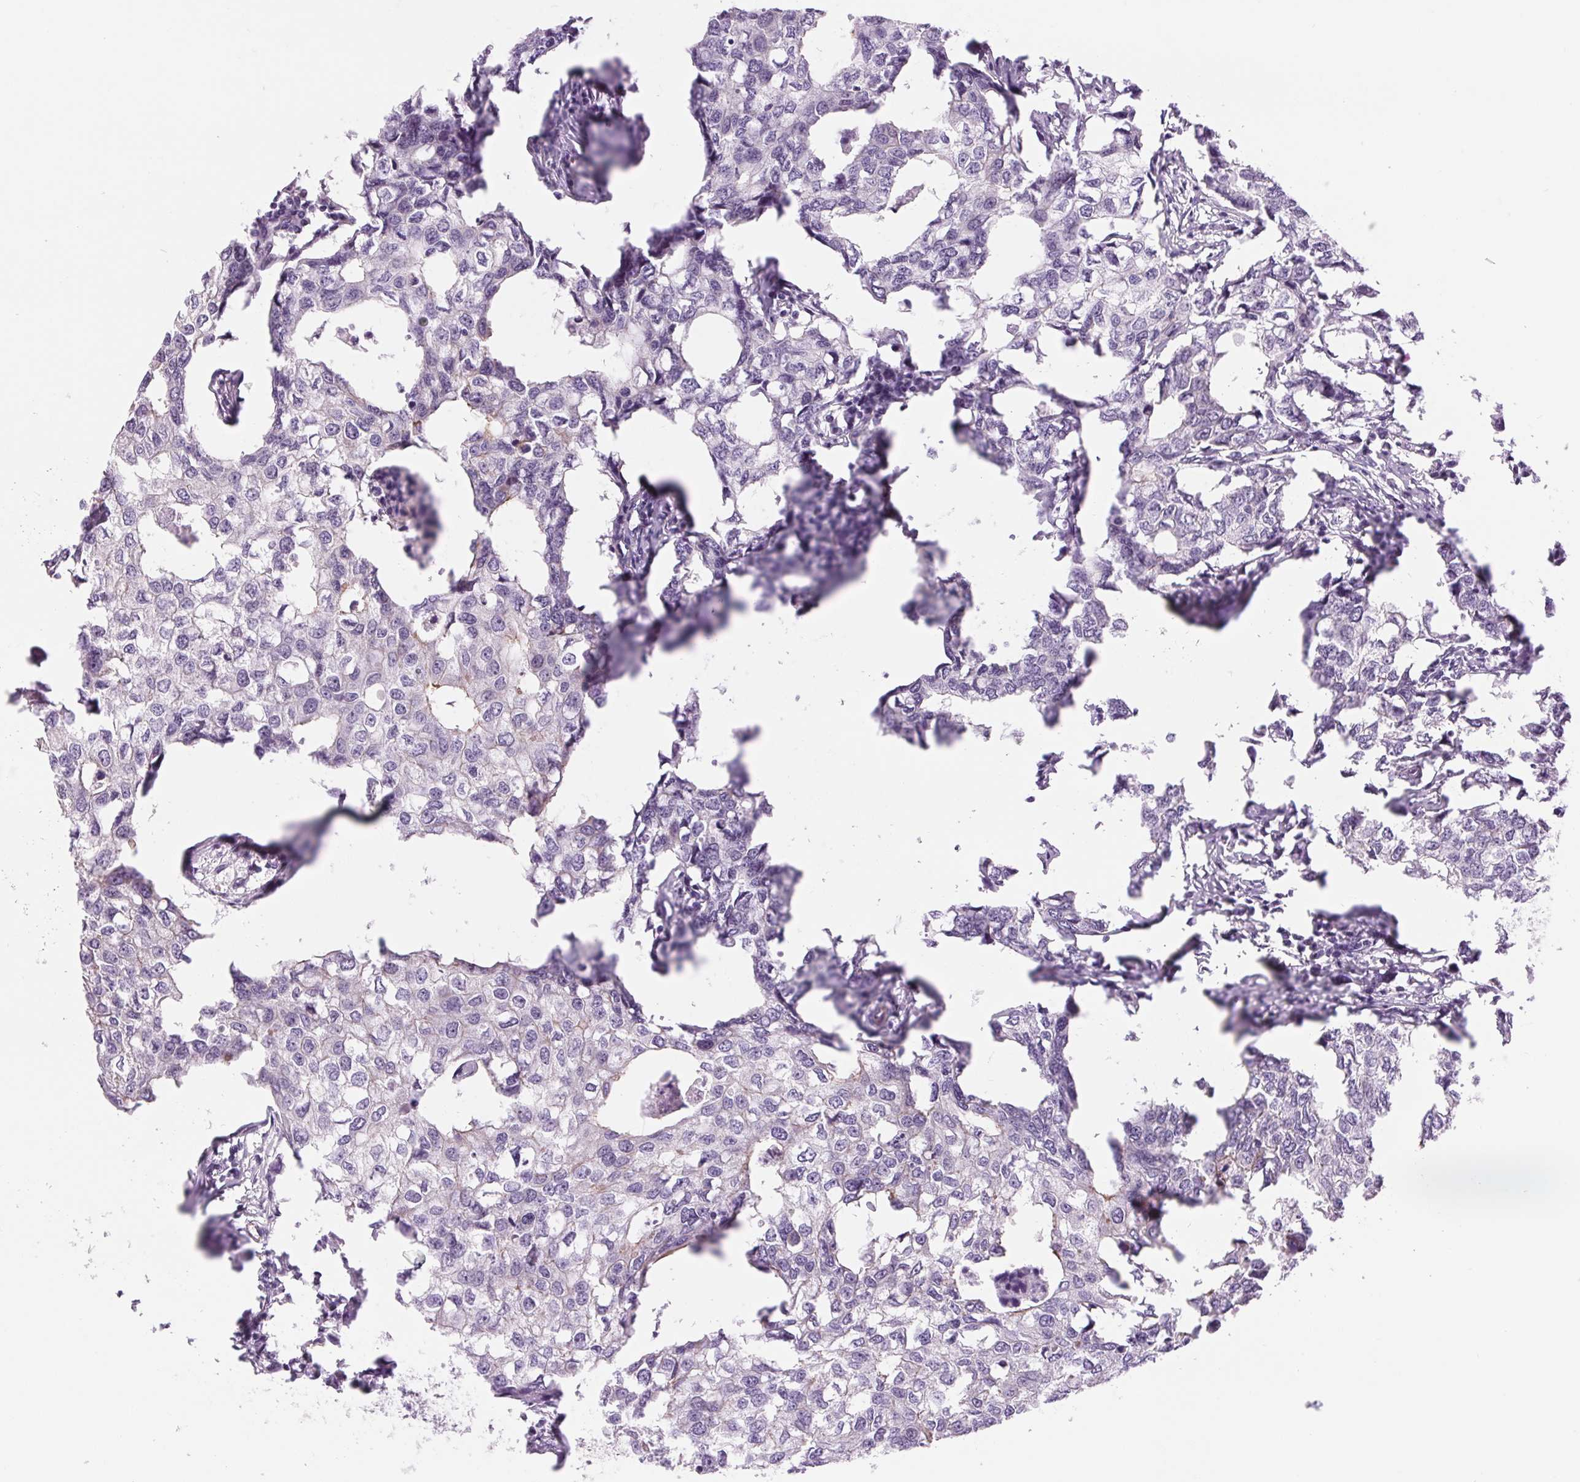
{"staining": {"intensity": "negative", "quantity": "none", "location": "none"}, "tissue": "breast cancer", "cell_type": "Tumor cells", "image_type": "cancer", "snomed": [{"axis": "morphology", "description": "Duct carcinoma"}, {"axis": "topography", "description": "Breast"}], "caption": "IHC micrograph of human infiltrating ductal carcinoma (breast) stained for a protein (brown), which displays no staining in tumor cells.", "gene": "DIXDC1", "patient": {"sex": "female", "age": 27}}